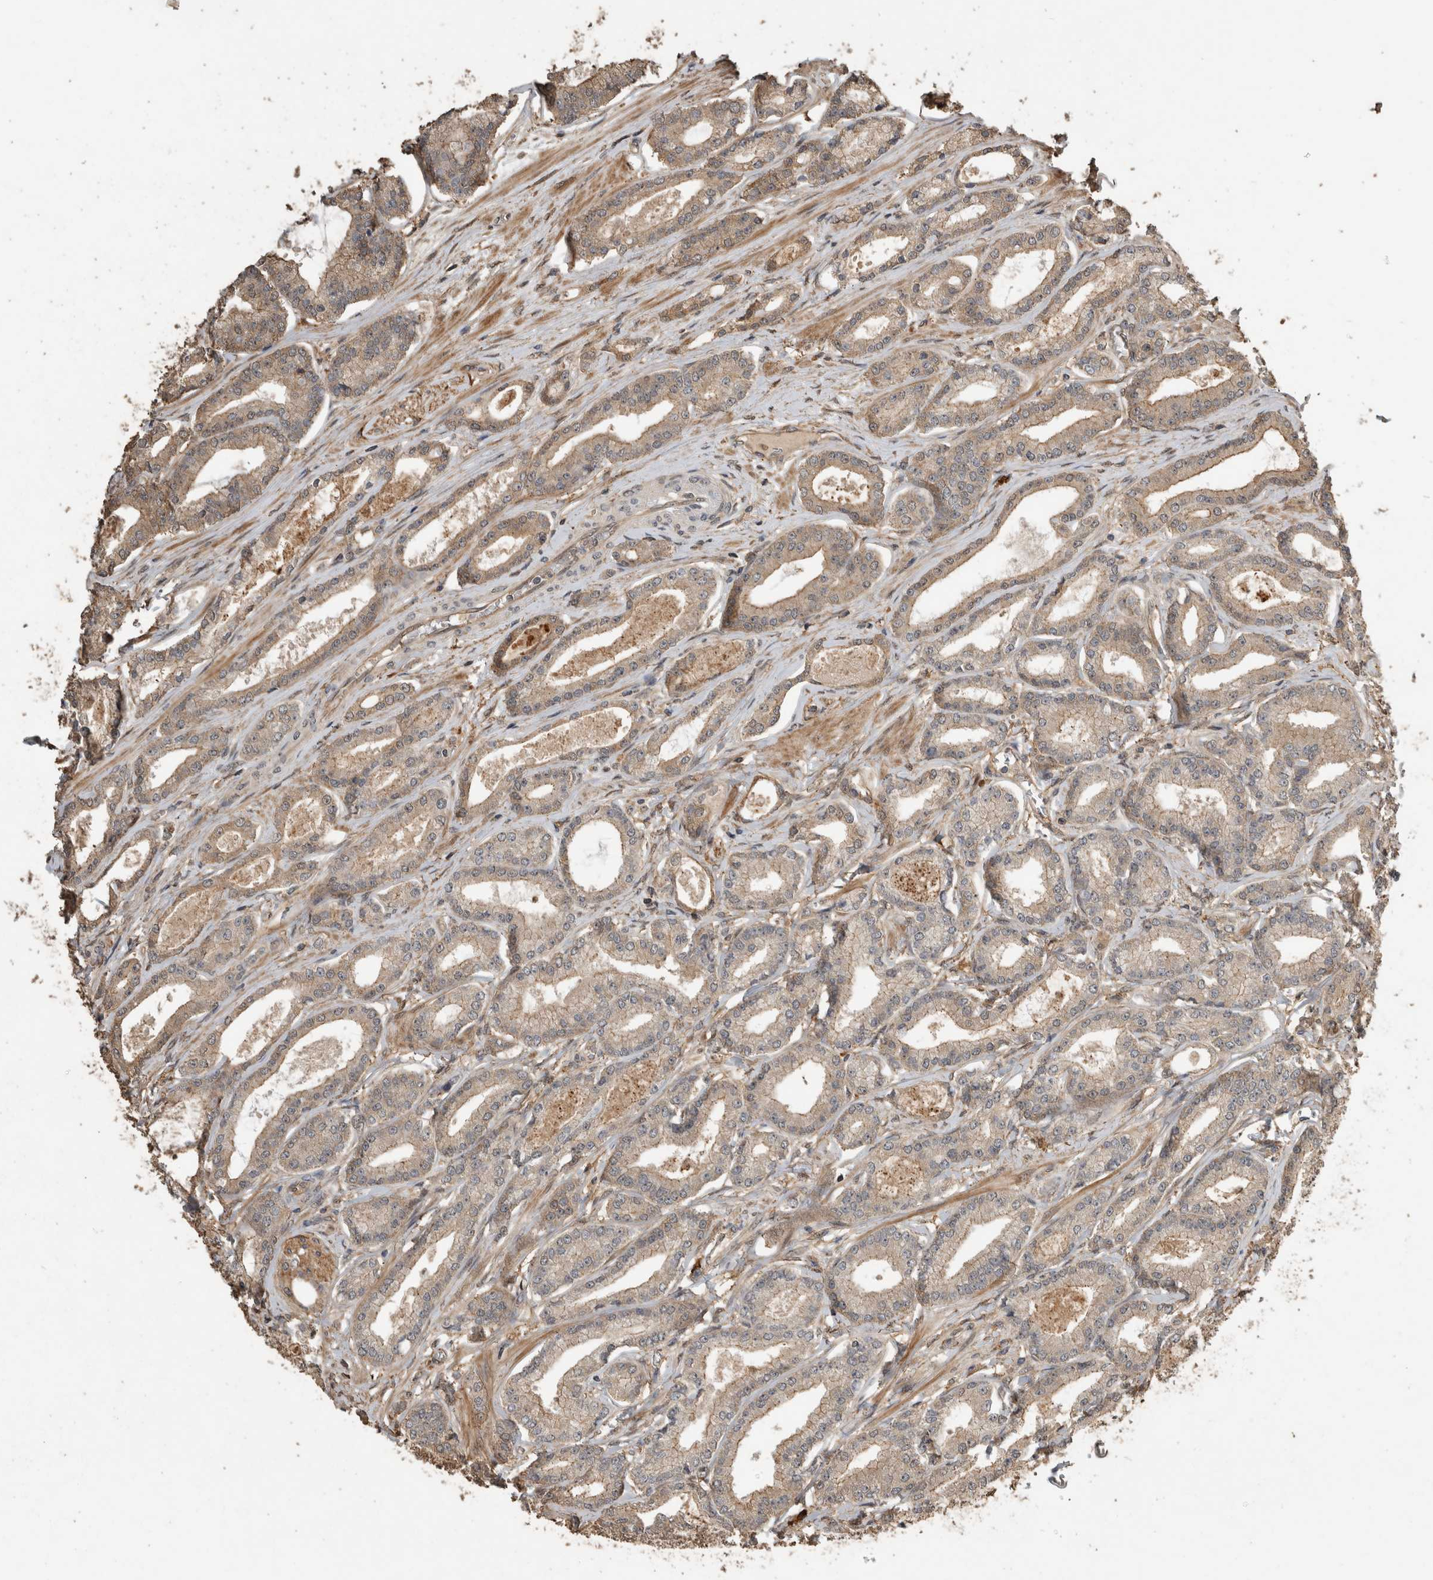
{"staining": {"intensity": "weak", "quantity": ">75%", "location": "cytoplasmic/membranous"}, "tissue": "prostate cancer", "cell_type": "Tumor cells", "image_type": "cancer", "snomed": [{"axis": "morphology", "description": "Adenocarcinoma, Low grade"}, {"axis": "topography", "description": "Prostate"}], "caption": "Protein expression analysis of prostate adenocarcinoma (low-grade) displays weak cytoplasmic/membranous expression in approximately >75% of tumor cells.", "gene": "RHPN1", "patient": {"sex": "male", "age": 60}}